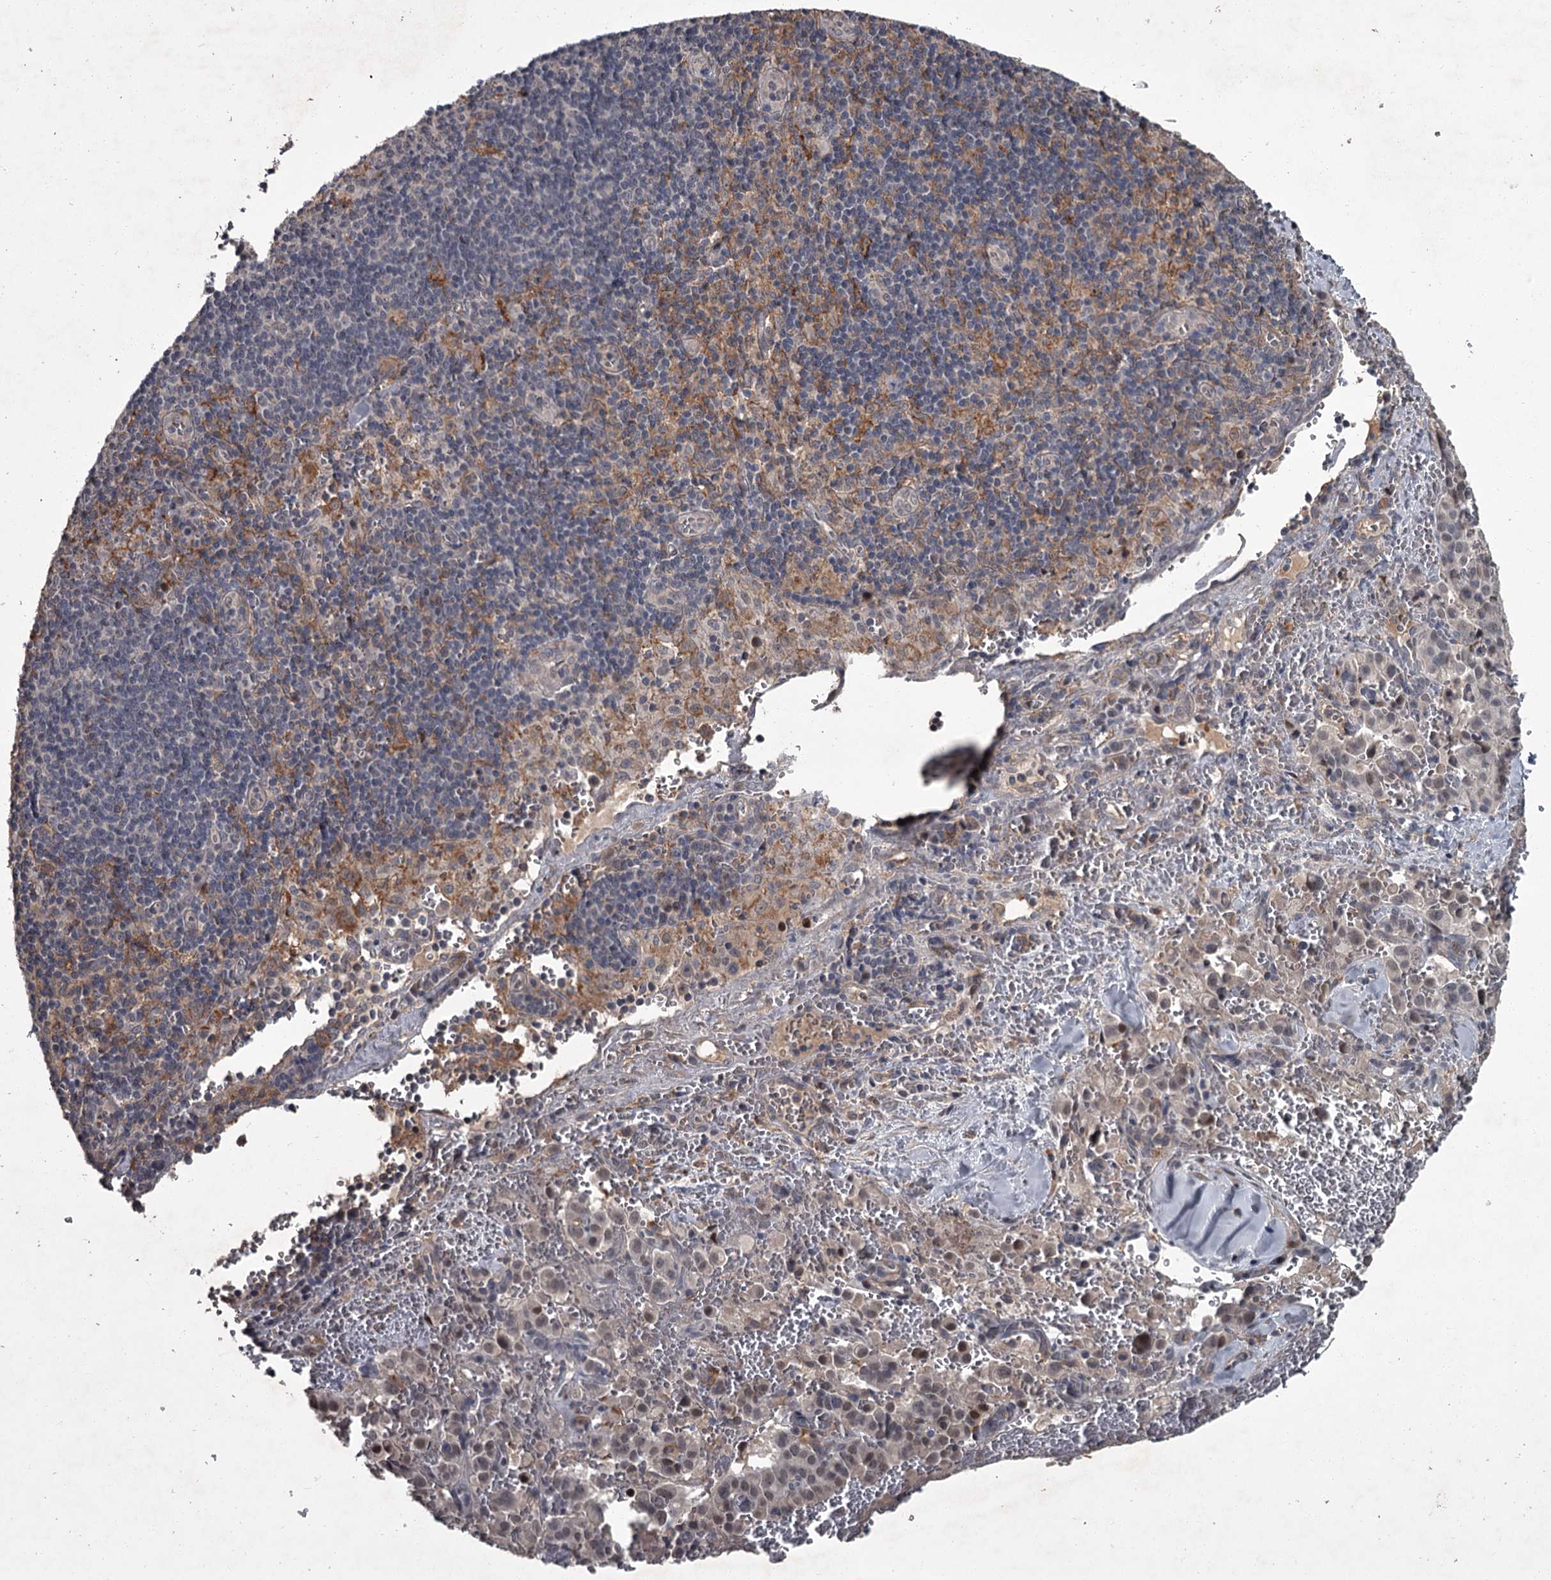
{"staining": {"intensity": "moderate", "quantity": "<25%", "location": "nuclear"}, "tissue": "pancreatic cancer", "cell_type": "Tumor cells", "image_type": "cancer", "snomed": [{"axis": "morphology", "description": "Adenocarcinoma, NOS"}, {"axis": "topography", "description": "Pancreas"}], "caption": "Adenocarcinoma (pancreatic) tissue reveals moderate nuclear staining in approximately <25% of tumor cells, visualized by immunohistochemistry.", "gene": "FLVCR2", "patient": {"sex": "male", "age": 65}}